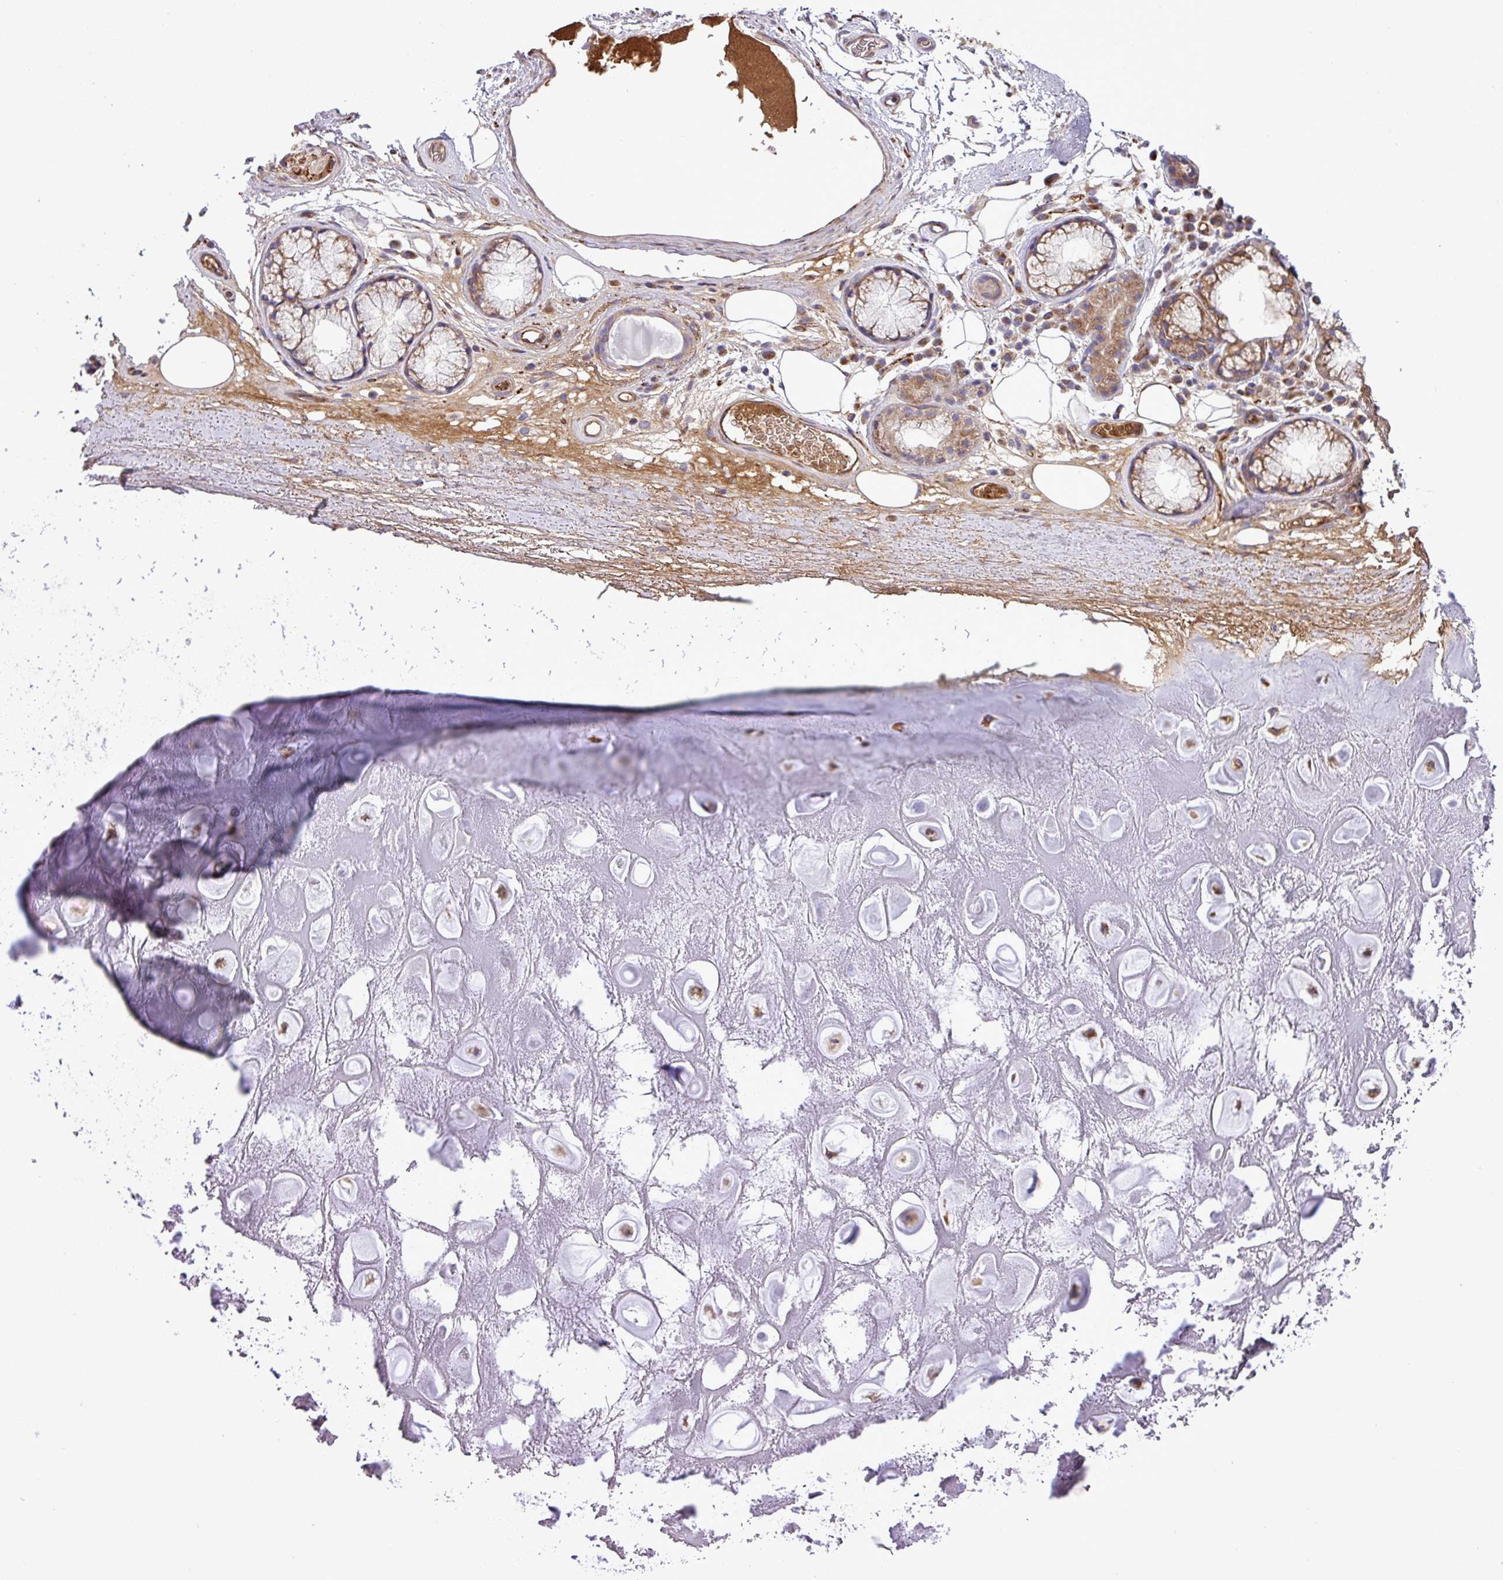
{"staining": {"intensity": "weak", "quantity": ">75%", "location": "cytoplasmic/membranous"}, "tissue": "adipose tissue", "cell_type": "Adipocytes", "image_type": "normal", "snomed": [{"axis": "morphology", "description": "Normal tissue, NOS"}, {"axis": "topography", "description": "Cartilage tissue"}], "caption": "This is a photomicrograph of immunohistochemistry (IHC) staining of benign adipose tissue, which shows weak expression in the cytoplasmic/membranous of adipocytes.", "gene": "CWH43", "patient": {"sex": "male", "age": 81}}